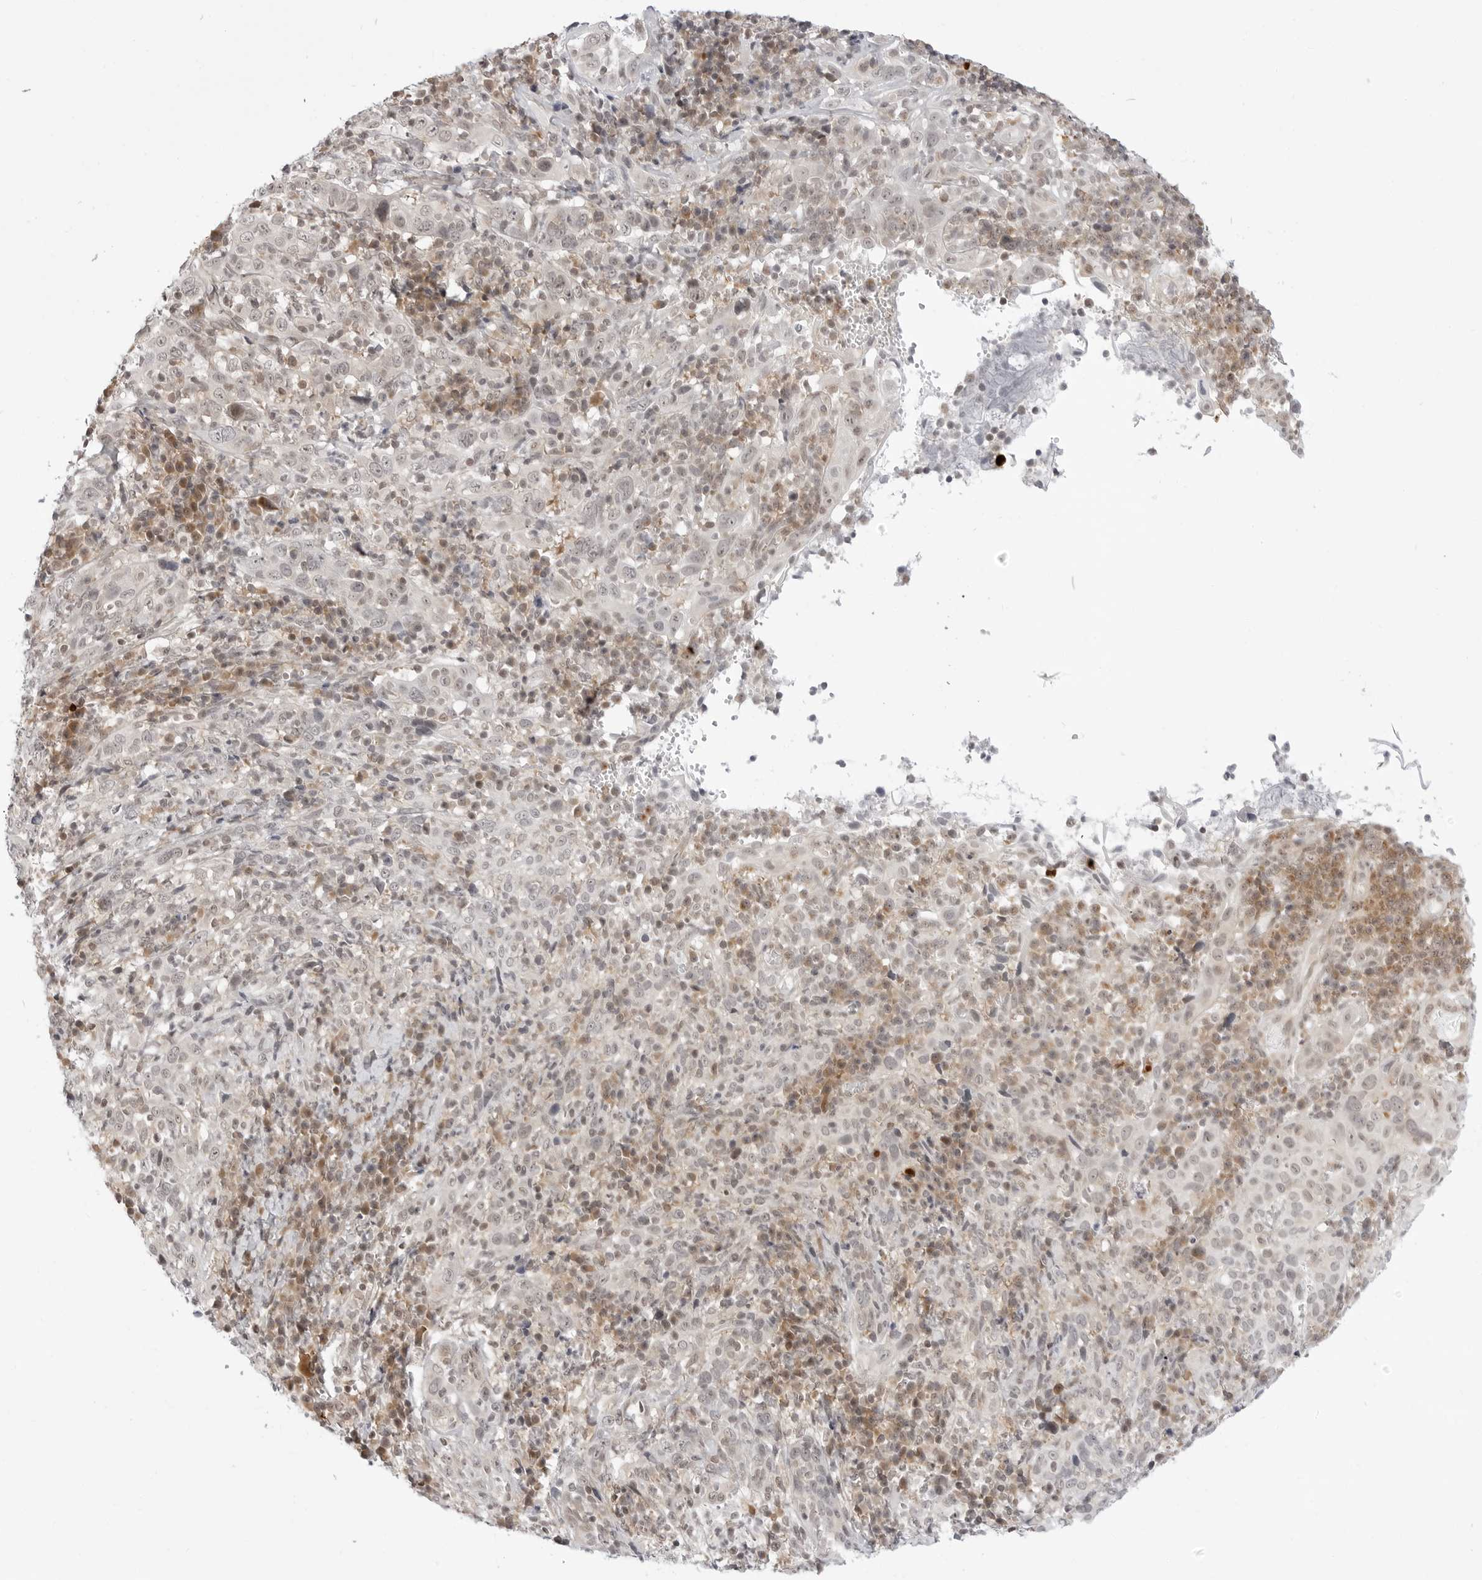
{"staining": {"intensity": "negative", "quantity": "none", "location": "none"}, "tissue": "cervical cancer", "cell_type": "Tumor cells", "image_type": "cancer", "snomed": [{"axis": "morphology", "description": "Squamous cell carcinoma, NOS"}, {"axis": "topography", "description": "Cervix"}], "caption": "High power microscopy histopathology image of an IHC photomicrograph of cervical cancer (squamous cell carcinoma), revealing no significant positivity in tumor cells.", "gene": "PPP2R5C", "patient": {"sex": "female", "age": 46}}